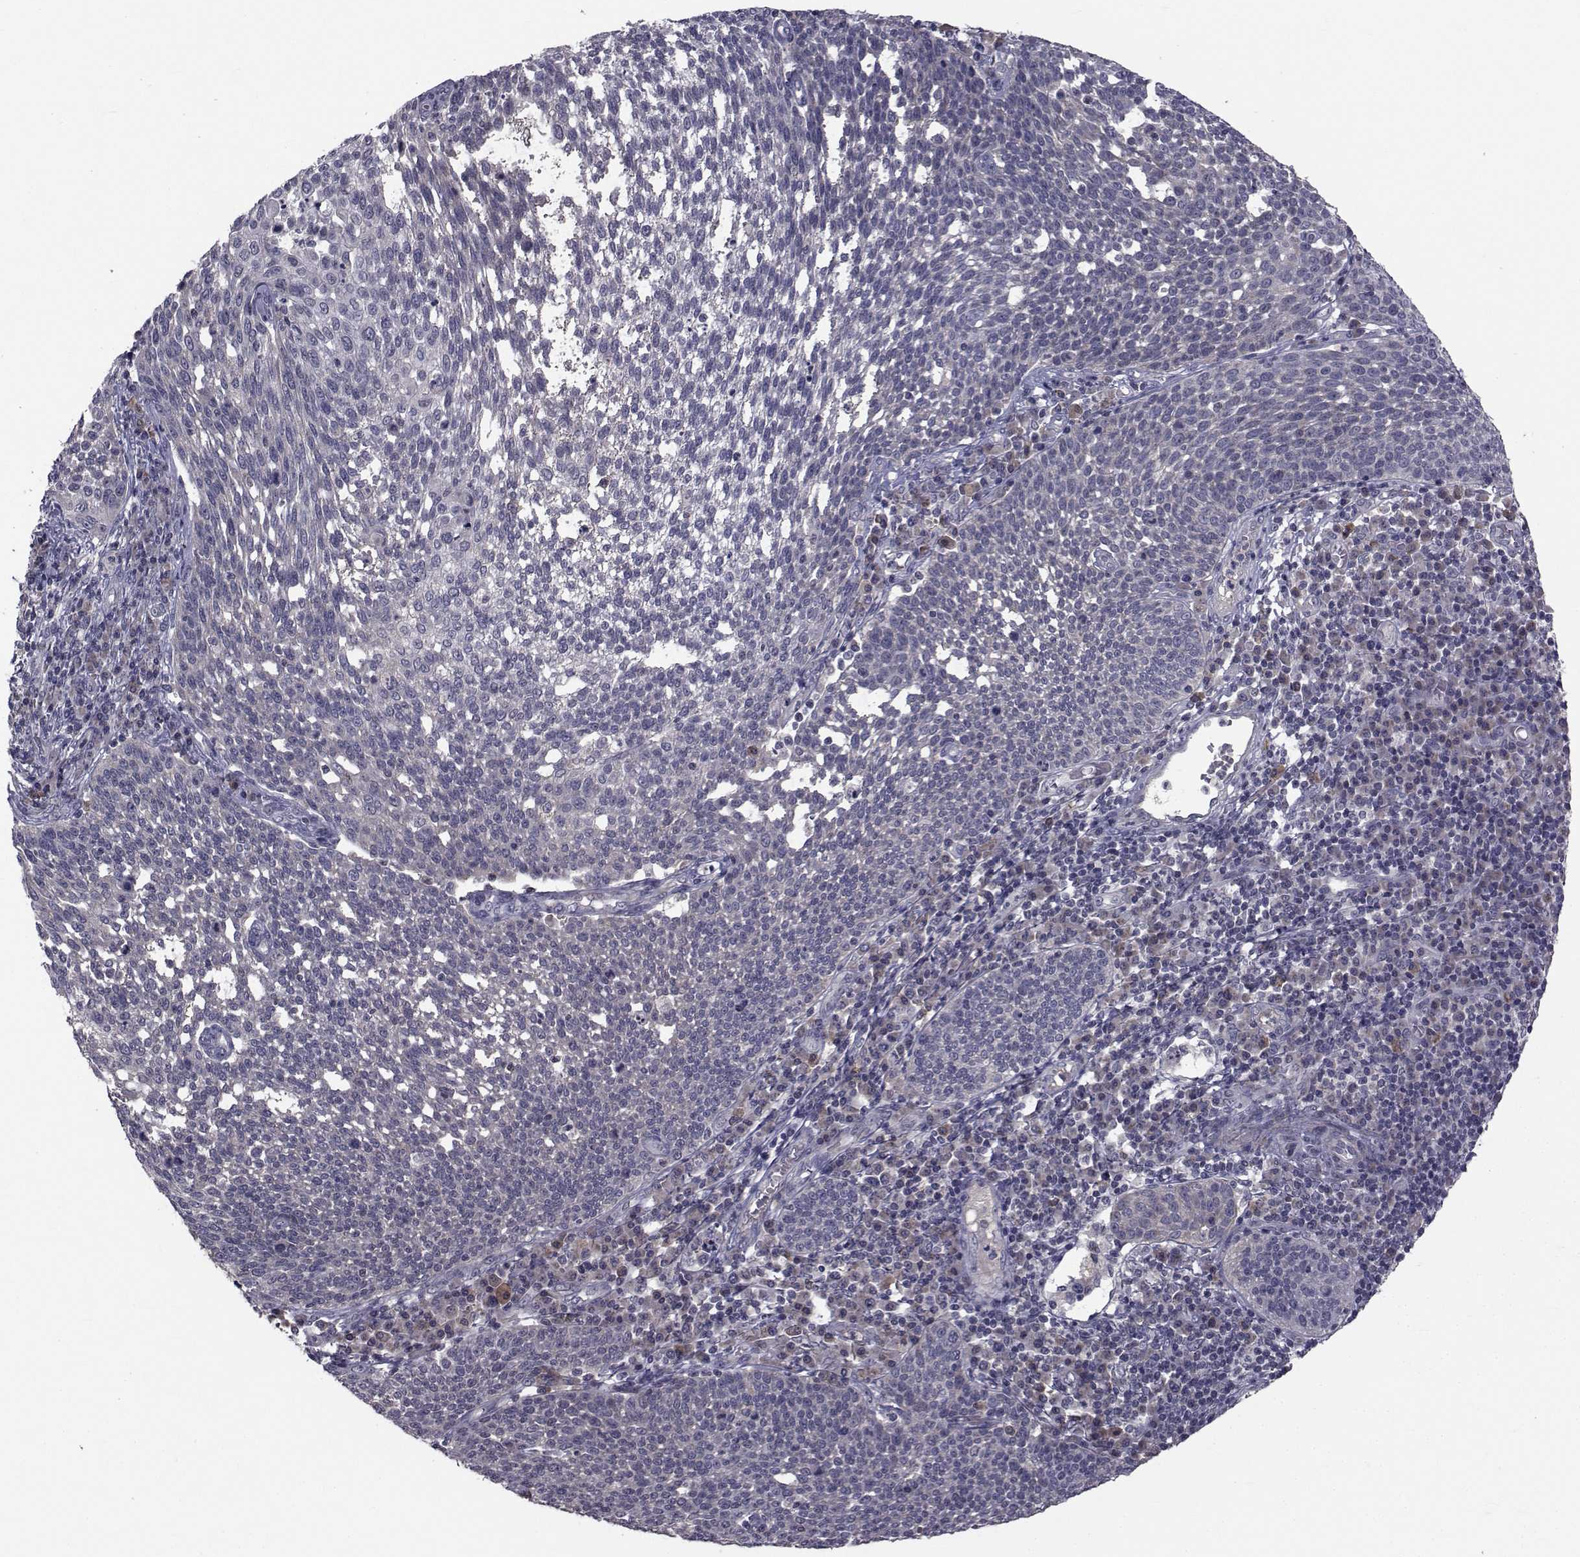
{"staining": {"intensity": "negative", "quantity": "none", "location": "none"}, "tissue": "cervical cancer", "cell_type": "Tumor cells", "image_type": "cancer", "snomed": [{"axis": "morphology", "description": "Squamous cell carcinoma, NOS"}, {"axis": "topography", "description": "Cervix"}], "caption": "Protein analysis of cervical cancer (squamous cell carcinoma) shows no significant positivity in tumor cells.", "gene": "FDXR", "patient": {"sex": "female", "age": 34}}